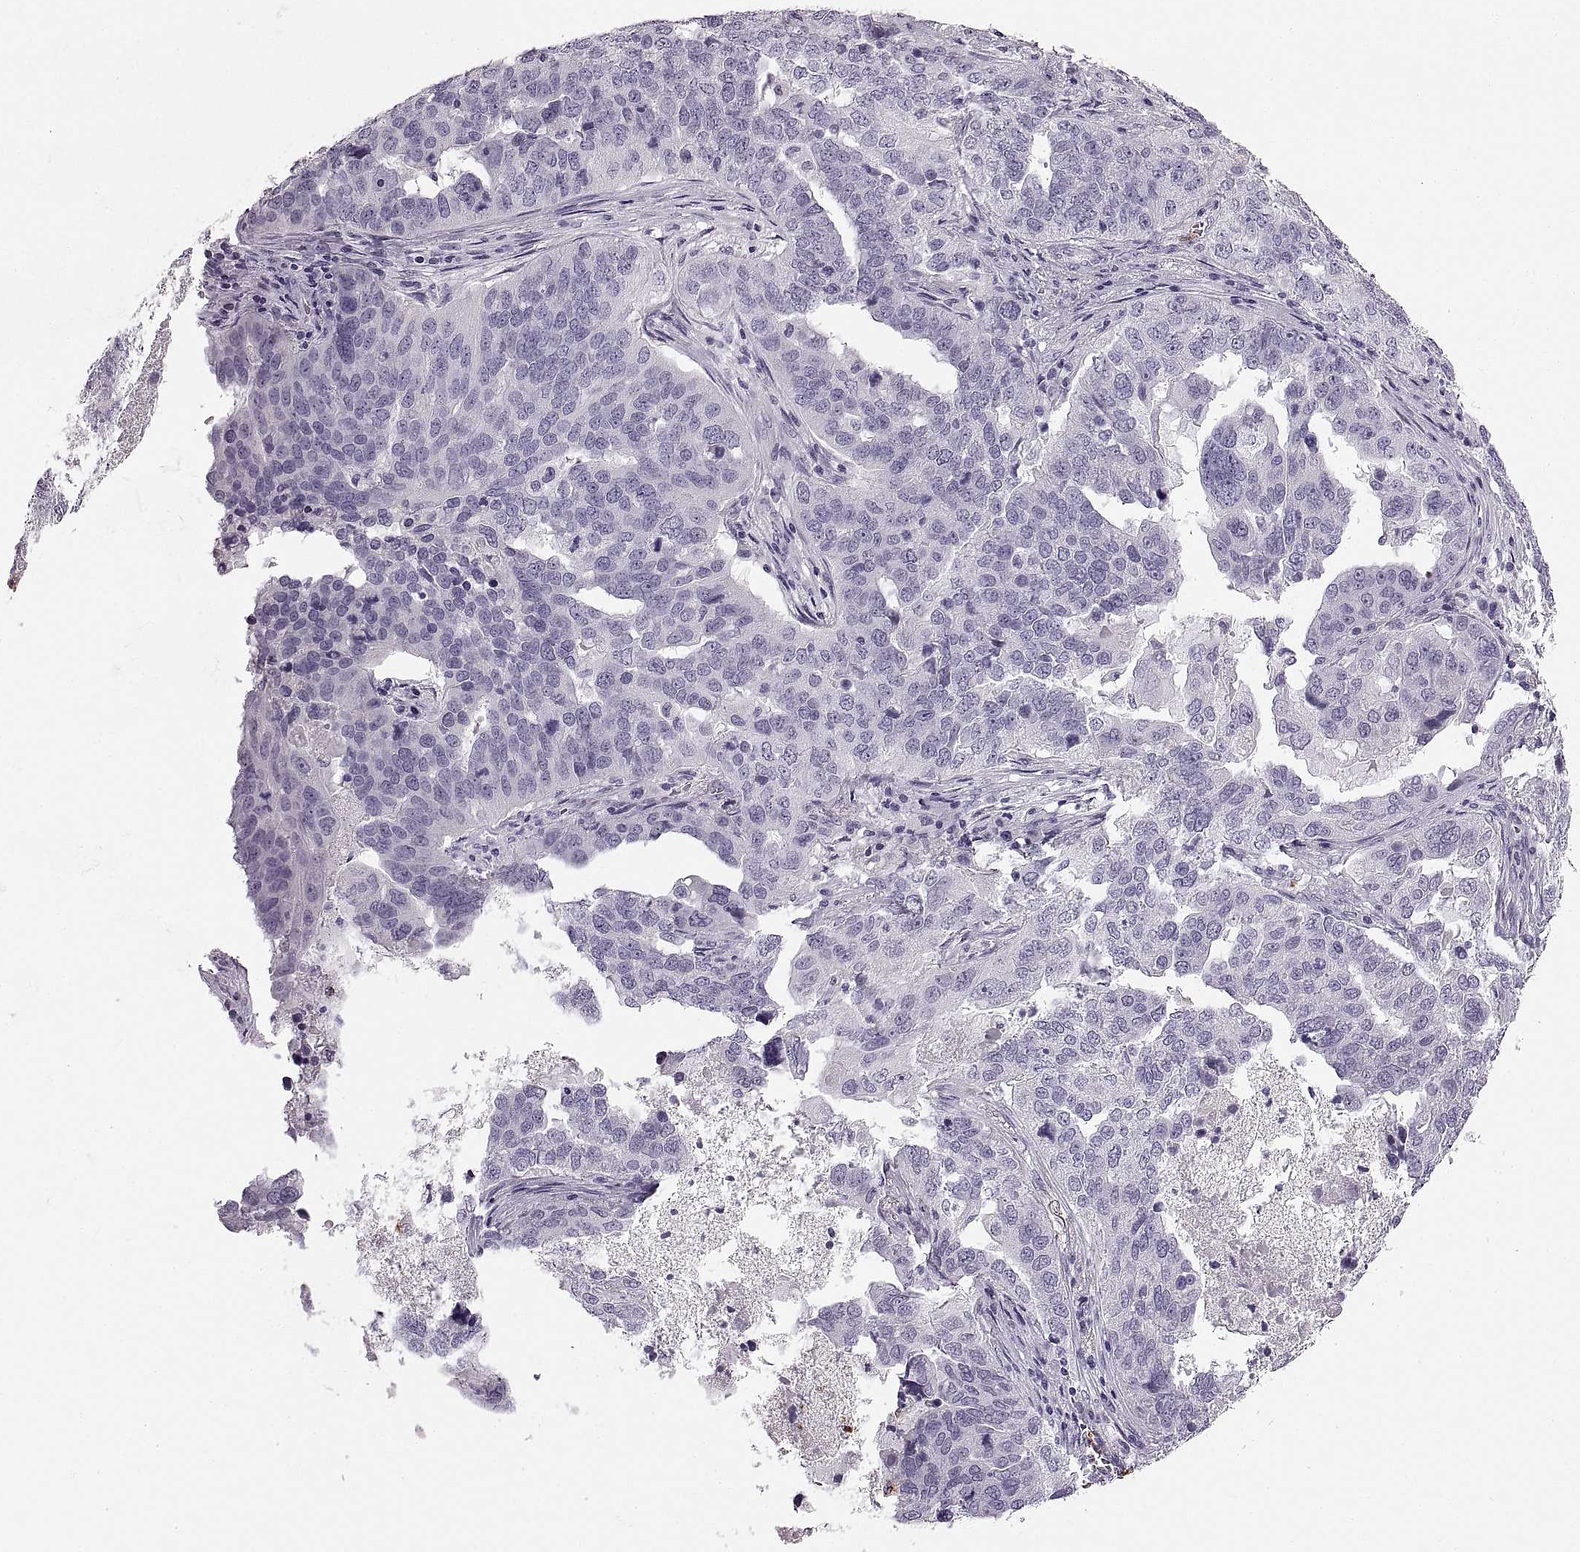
{"staining": {"intensity": "negative", "quantity": "none", "location": "none"}, "tissue": "ovarian cancer", "cell_type": "Tumor cells", "image_type": "cancer", "snomed": [{"axis": "morphology", "description": "Carcinoma, endometroid"}, {"axis": "topography", "description": "Soft tissue"}, {"axis": "topography", "description": "Ovary"}], "caption": "IHC of human ovarian endometroid carcinoma shows no staining in tumor cells.", "gene": "MILR1", "patient": {"sex": "female", "age": 52}}